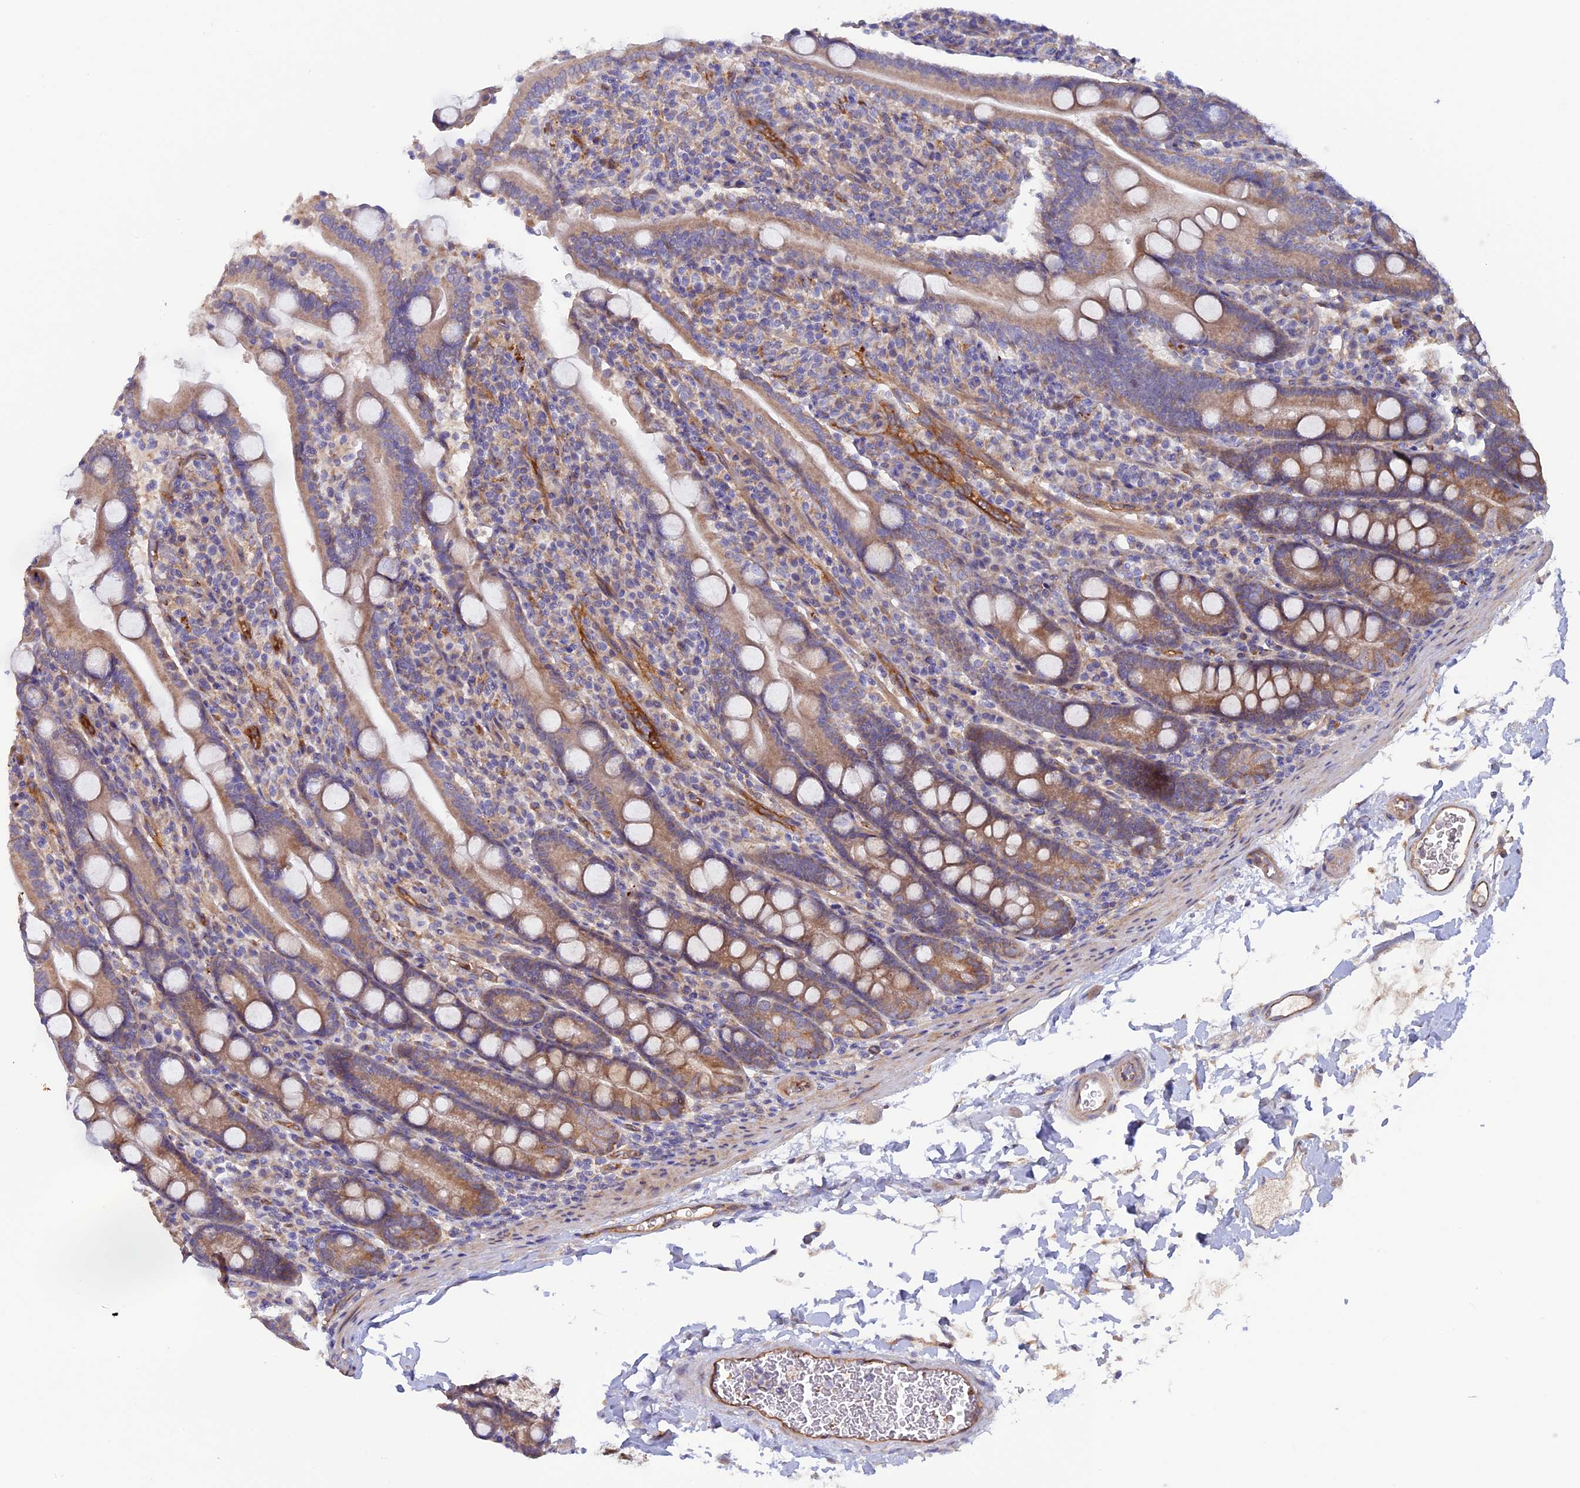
{"staining": {"intensity": "moderate", "quantity": "25%-75%", "location": "cytoplasmic/membranous"}, "tissue": "duodenum", "cell_type": "Glandular cells", "image_type": "normal", "snomed": [{"axis": "morphology", "description": "Normal tissue, NOS"}, {"axis": "topography", "description": "Duodenum"}], "caption": "Human duodenum stained for a protein (brown) displays moderate cytoplasmic/membranous positive expression in approximately 25%-75% of glandular cells.", "gene": "DUS3L", "patient": {"sex": "male", "age": 35}}